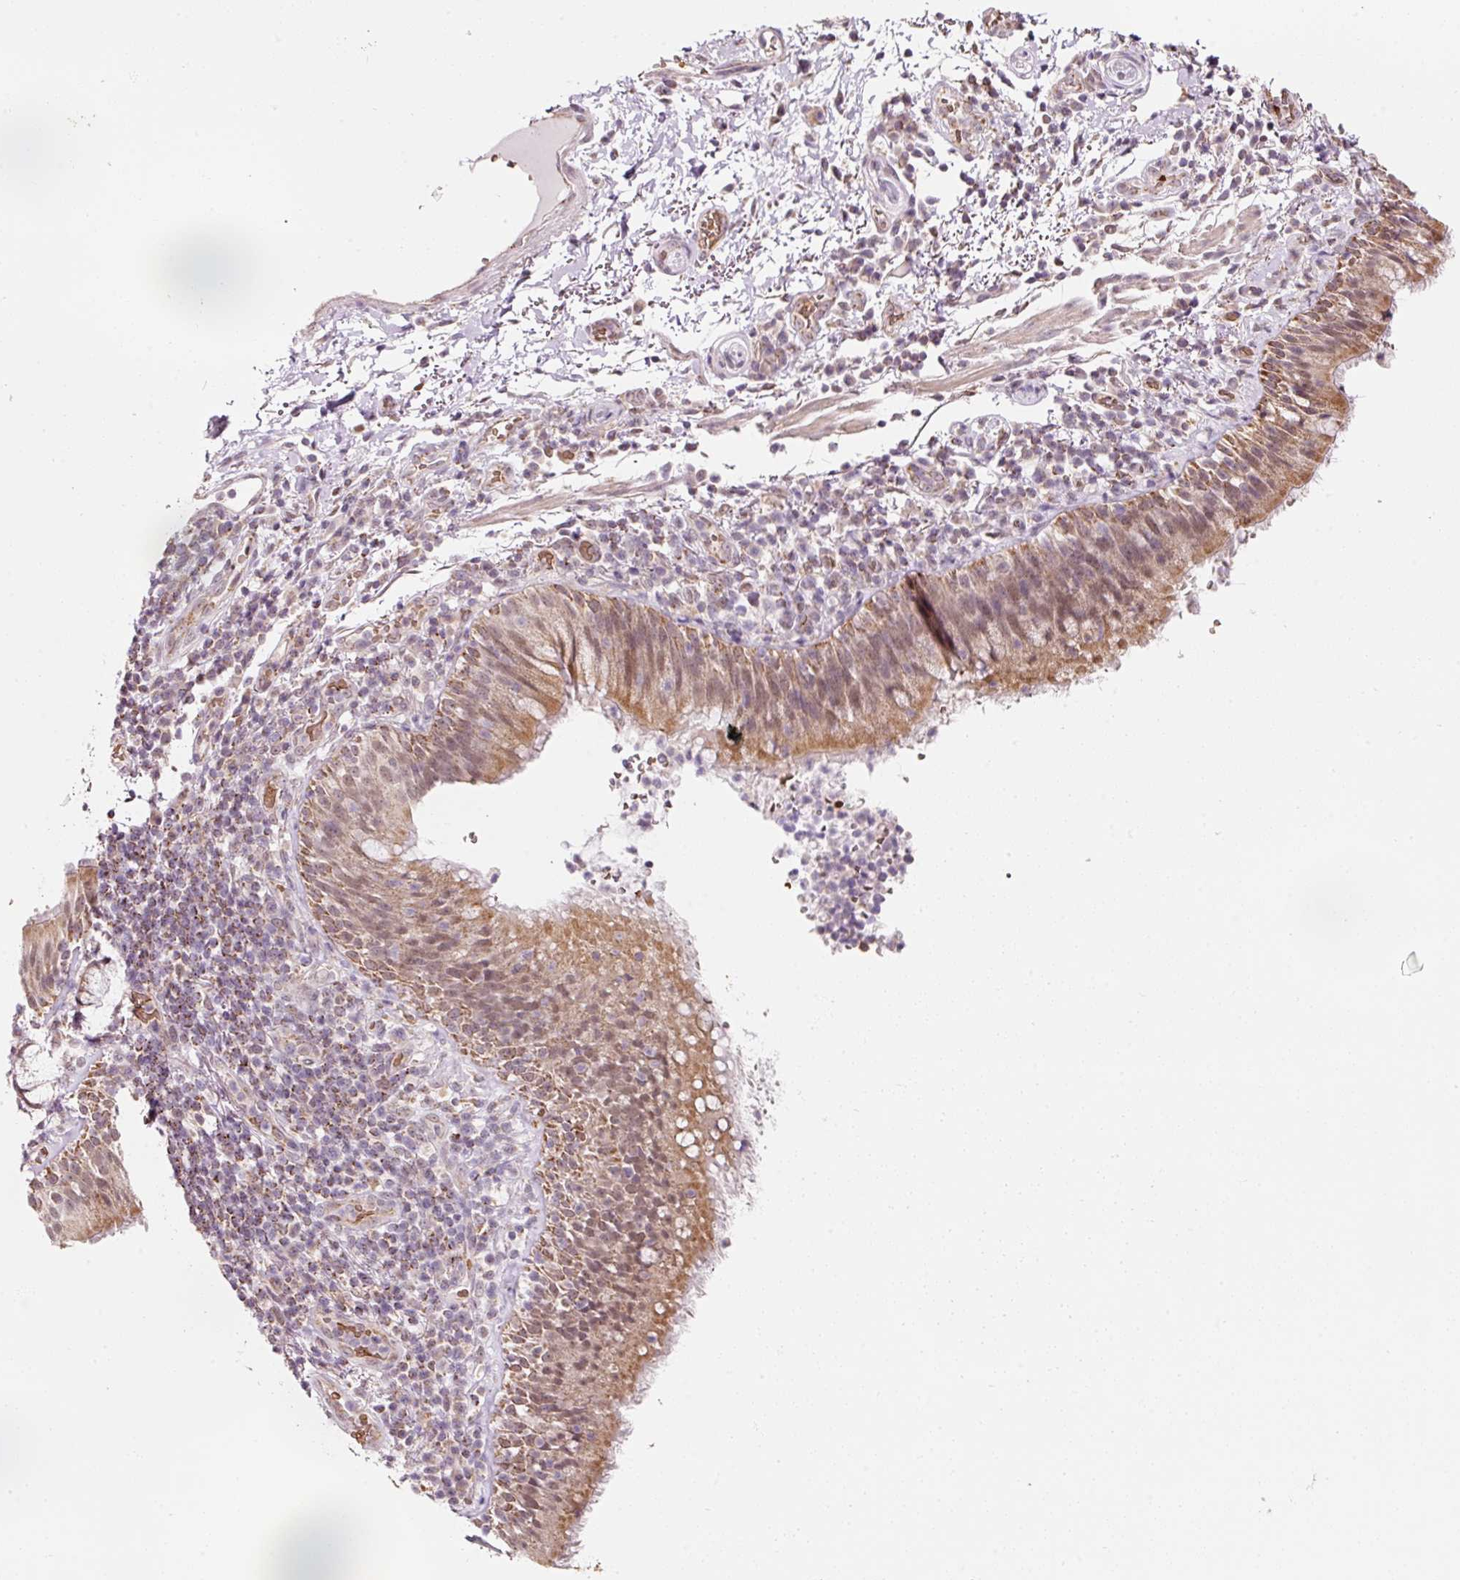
{"staining": {"intensity": "moderate", "quantity": ">75%", "location": "cytoplasmic/membranous,nuclear"}, "tissue": "bronchus", "cell_type": "Respiratory epithelial cells", "image_type": "normal", "snomed": [{"axis": "morphology", "description": "Normal tissue, NOS"}, {"axis": "topography", "description": "Cartilage tissue"}, {"axis": "topography", "description": "Bronchus"}], "caption": "The histopathology image shows a brown stain indicating the presence of a protein in the cytoplasmic/membranous,nuclear of respiratory epithelial cells in bronchus. (IHC, brightfield microscopy, high magnification).", "gene": "ZNF460", "patient": {"sex": "male", "age": 56}}